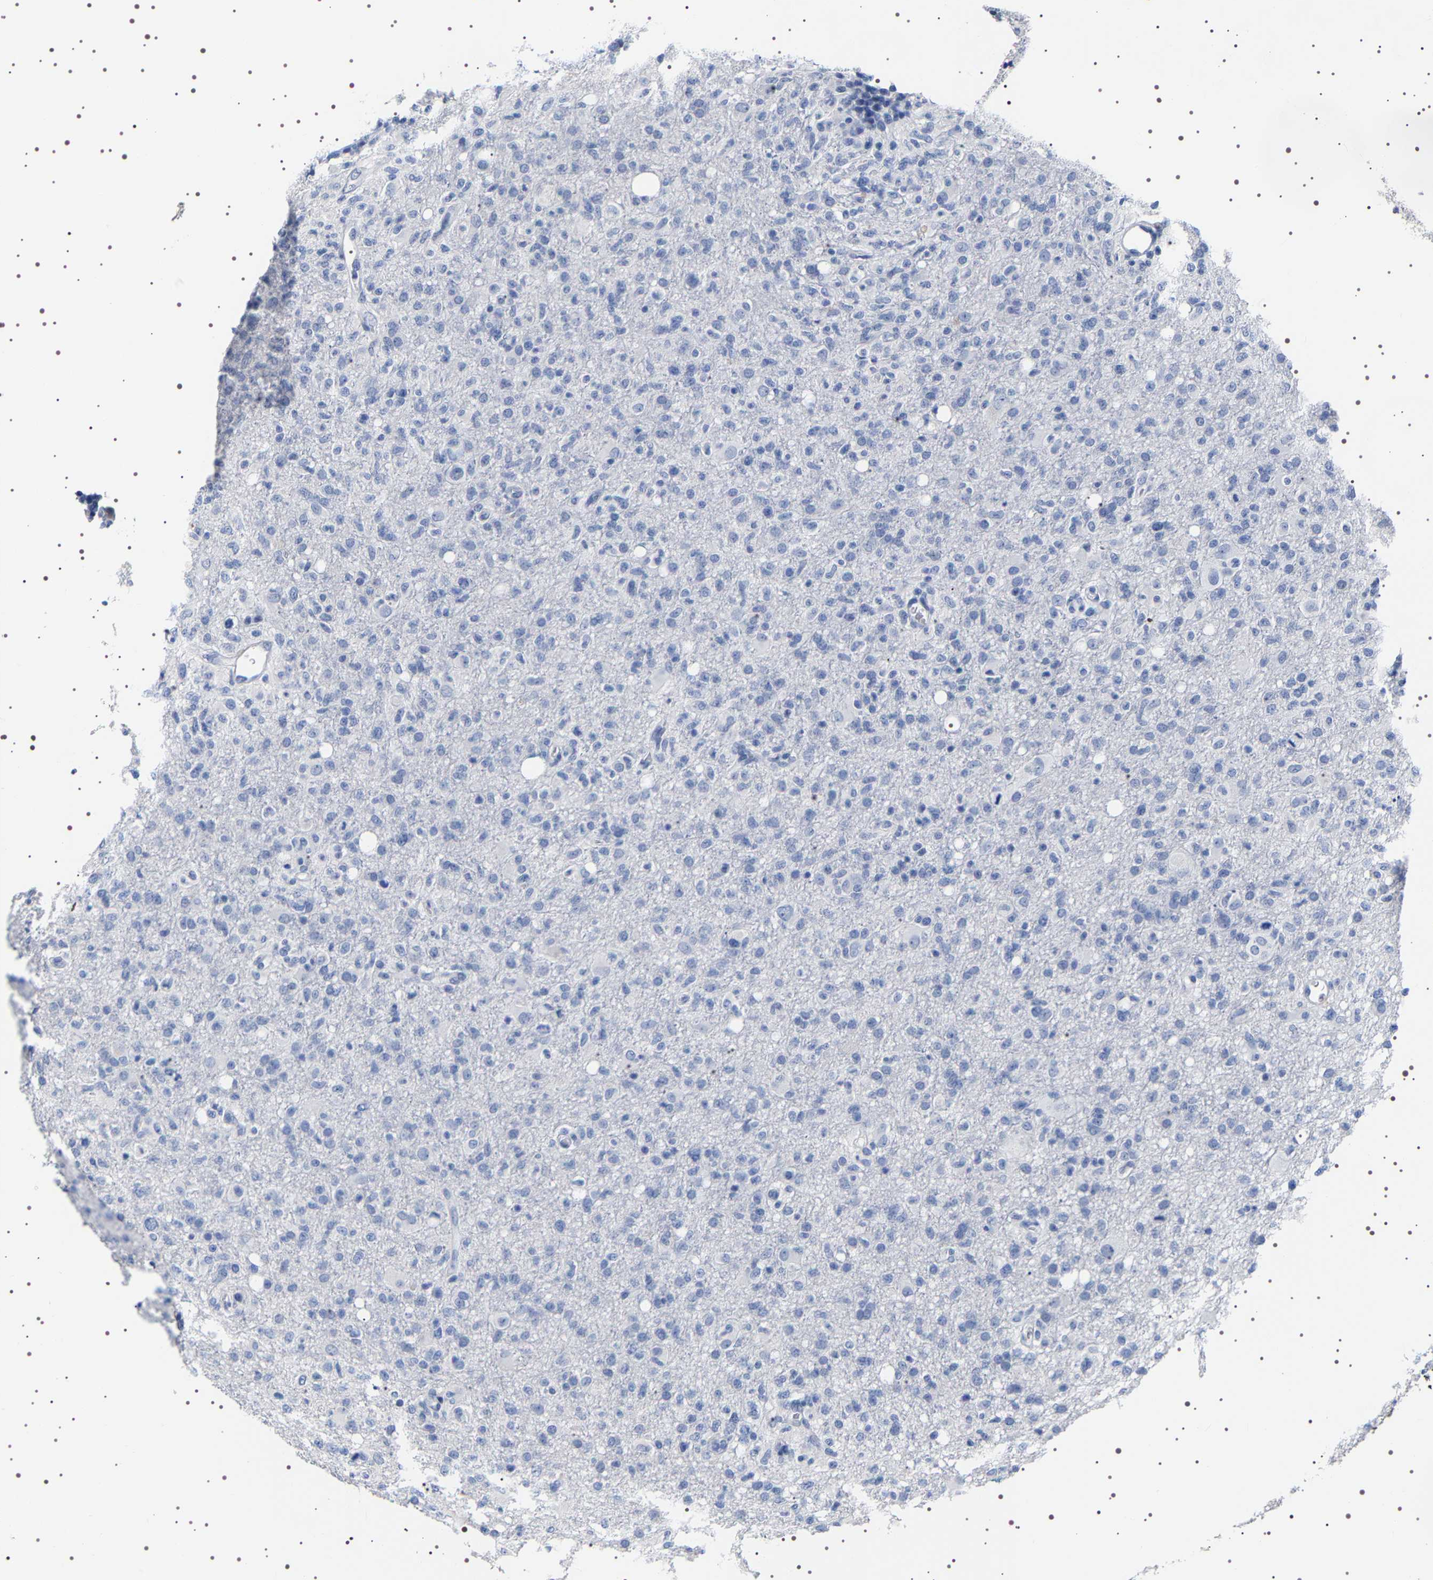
{"staining": {"intensity": "negative", "quantity": "none", "location": "none"}, "tissue": "glioma", "cell_type": "Tumor cells", "image_type": "cancer", "snomed": [{"axis": "morphology", "description": "Glioma, malignant, High grade"}, {"axis": "topography", "description": "Brain"}], "caption": "Immunohistochemical staining of human malignant glioma (high-grade) reveals no significant positivity in tumor cells.", "gene": "UBQLN3", "patient": {"sex": "female", "age": 57}}